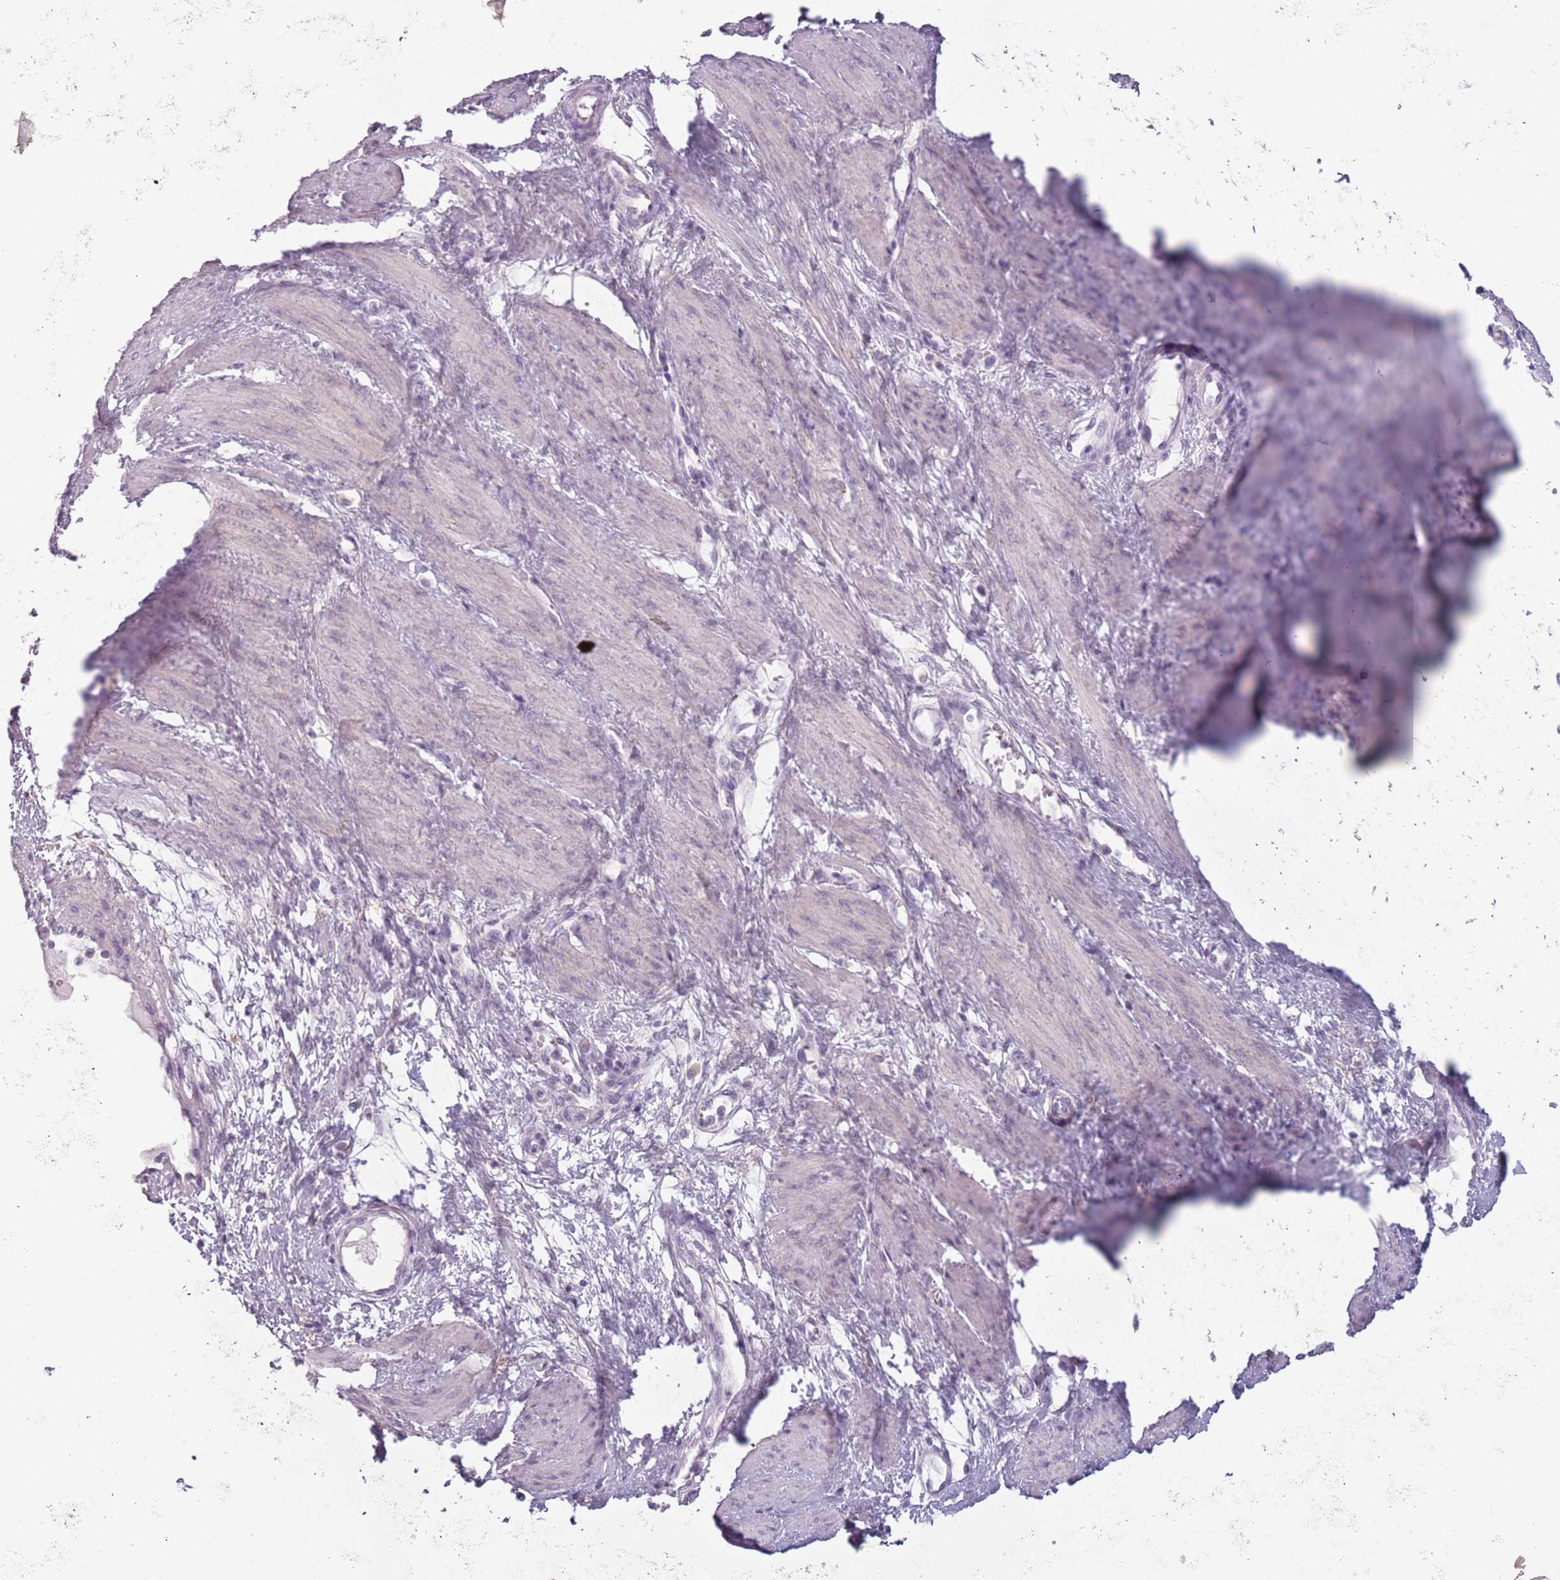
{"staining": {"intensity": "negative", "quantity": "none", "location": "none"}, "tissue": "smooth muscle", "cell_type": "Smooth muscle cells", "image_type": "normal", "snomed": [{"axis": "morphology", "description": "Normal tissue, NOS"}, {"axis": "topography", "description": "Smooth muscle"}, {"axis": "topography", "description": "Uterus"}], "caption": "High magnification brightfield microscopy of normal smooth muscle stained with DAB (3,3'-diaminobenzidine) (brown) and counterstained with hematoxylin (blue): smooth muscle cells show no significant expression. Brightfield microscopy of immunohistochemistry (IHC) stained with DAB (brown) and hematoxylin (blue), captured at high magnification.", "gene": "MEGF8", "patient": {"sex": "female", "age": 39}}